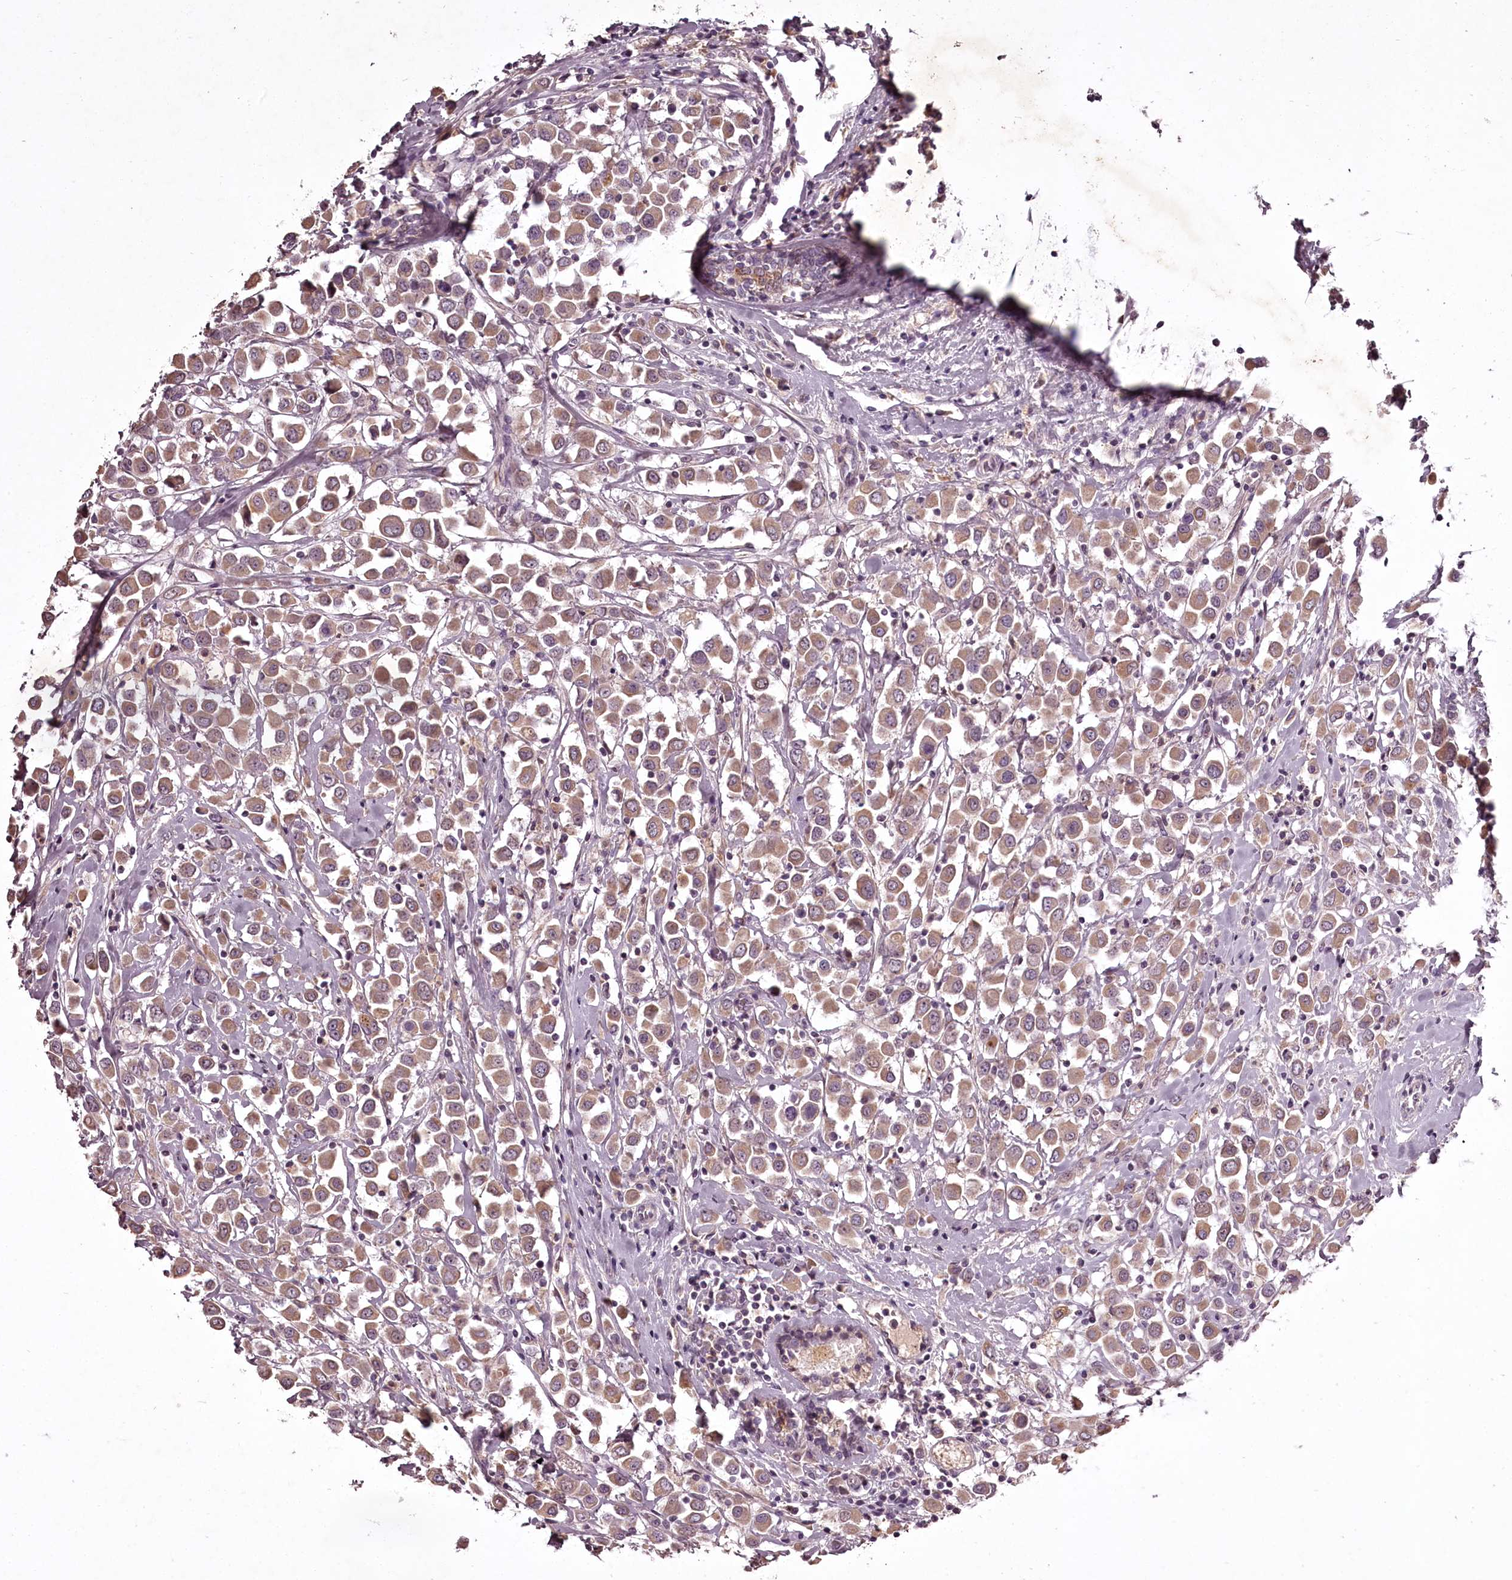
{"staining": {"intensity": "moderate", "quantity": ">75%", "location": "cytoplasmic/membranous"}, "tissue": "breast cancer", "cell_type": "Tumor cells", "image_type": "cancer", "snomed": [{"axis": "morphology", "description": "Duct carcinoma"}, {"axis": "topography", "description": "Breast"}], "caption": "A brown stain highlights moderate cytoplasmic/membranous positivity of a protein in breast cancer (infiltrating ductal carcinoma) tumor cells. Nuclei are stained in blue.", "gene": "RBMXL2", "patient": {"sex": "female", "age": 61}}